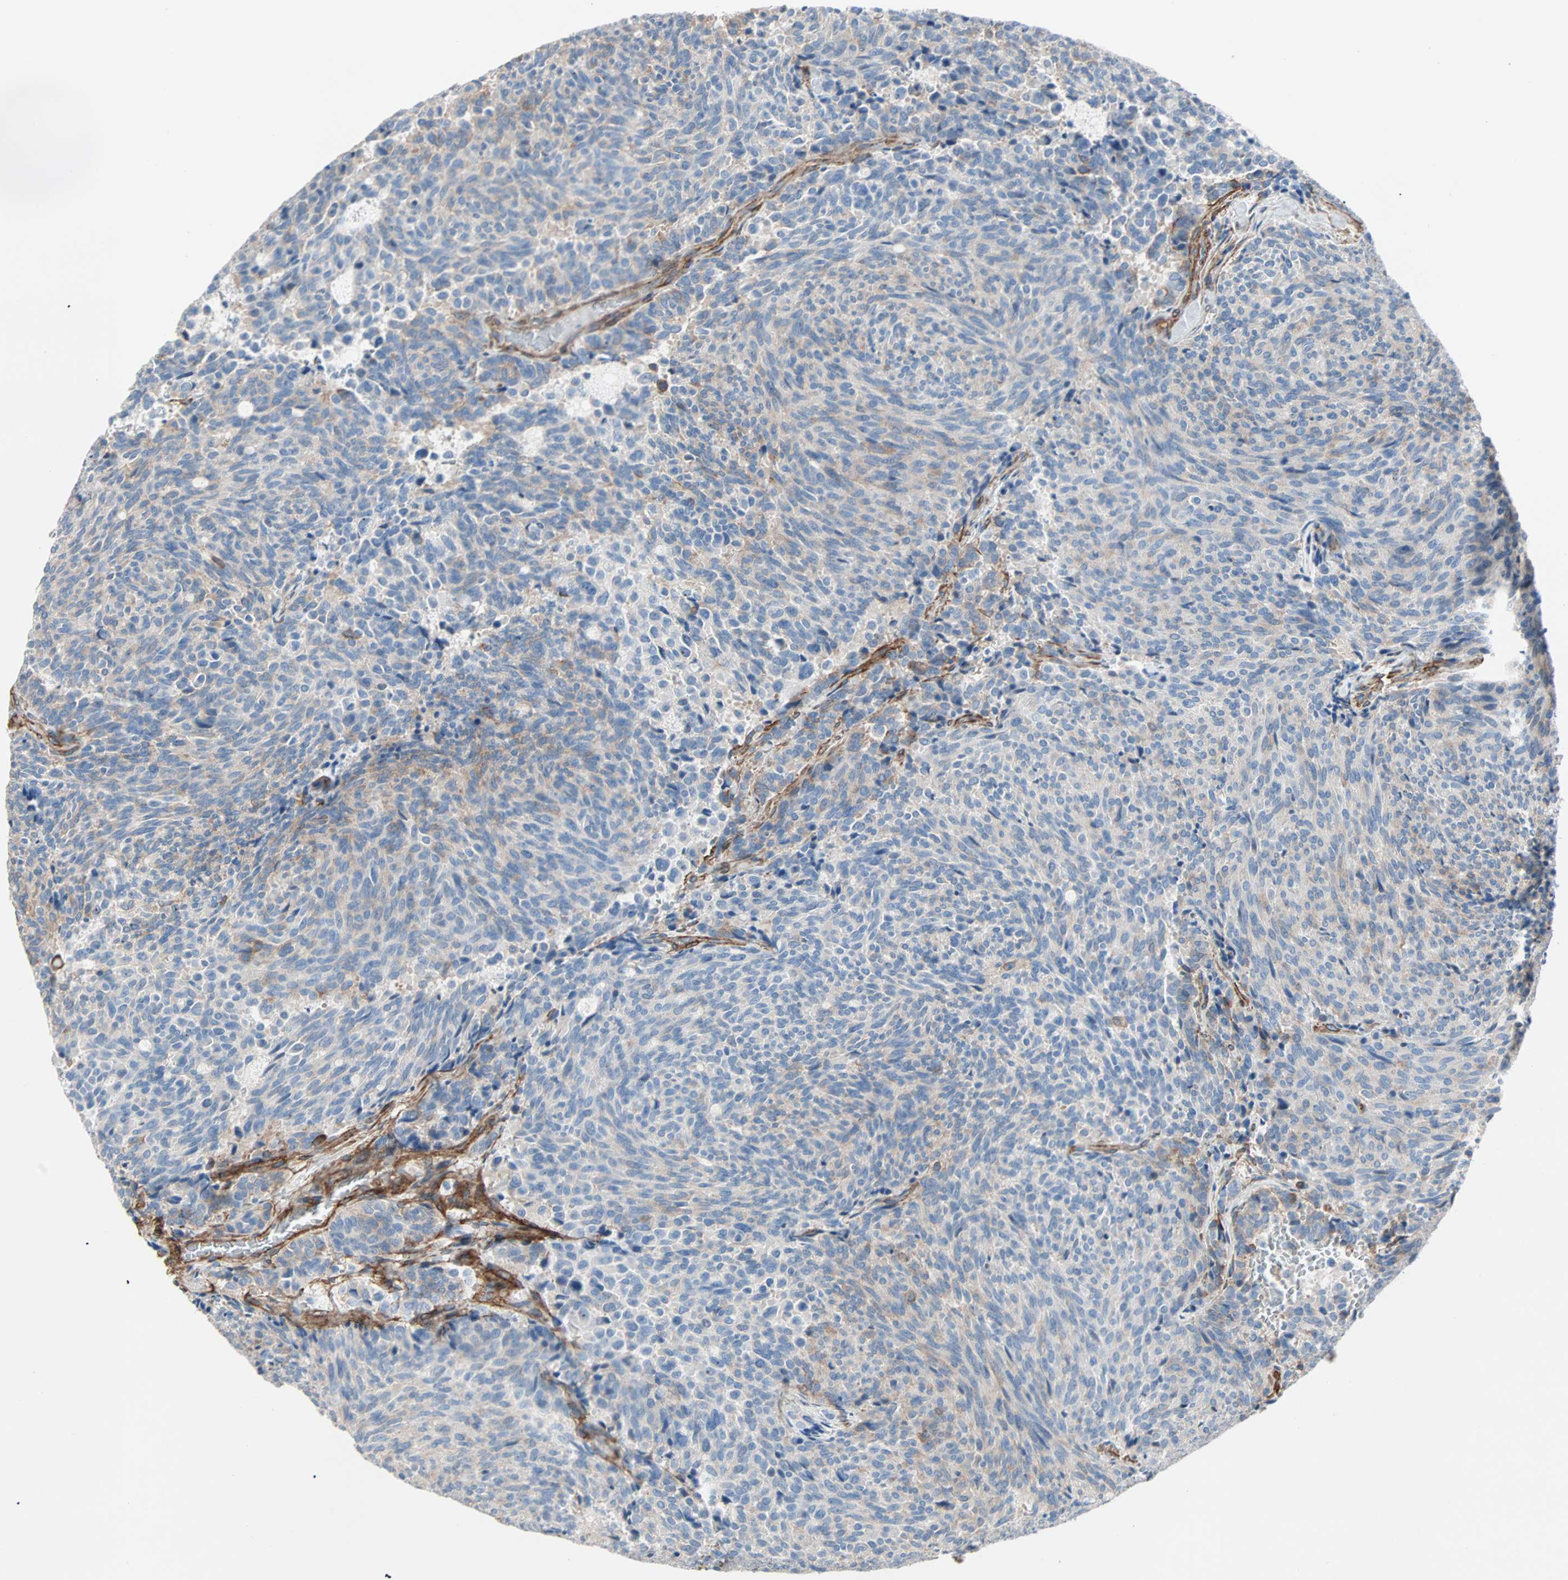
{"staining": {"intensity": "weak", "quantity": "25%-75%", "location": "cytoplasmic/membranous"}, "tissue": "carcinoid", "cell_type": "Tumor cells", "image_type": "cancer", "snomed": [{"axis": "morphology", "description": "Carcinoid, malignant, NOS"}, {"axis": "topography", "description": "Pancreas"}], "caption": "Weak cytoplasmic/membranous expression is identified in approximately 25%-75% of tumor cells in carcinoid.", "gene": "EPB41L2", "patient": {"sex": "female", "age": 54}}